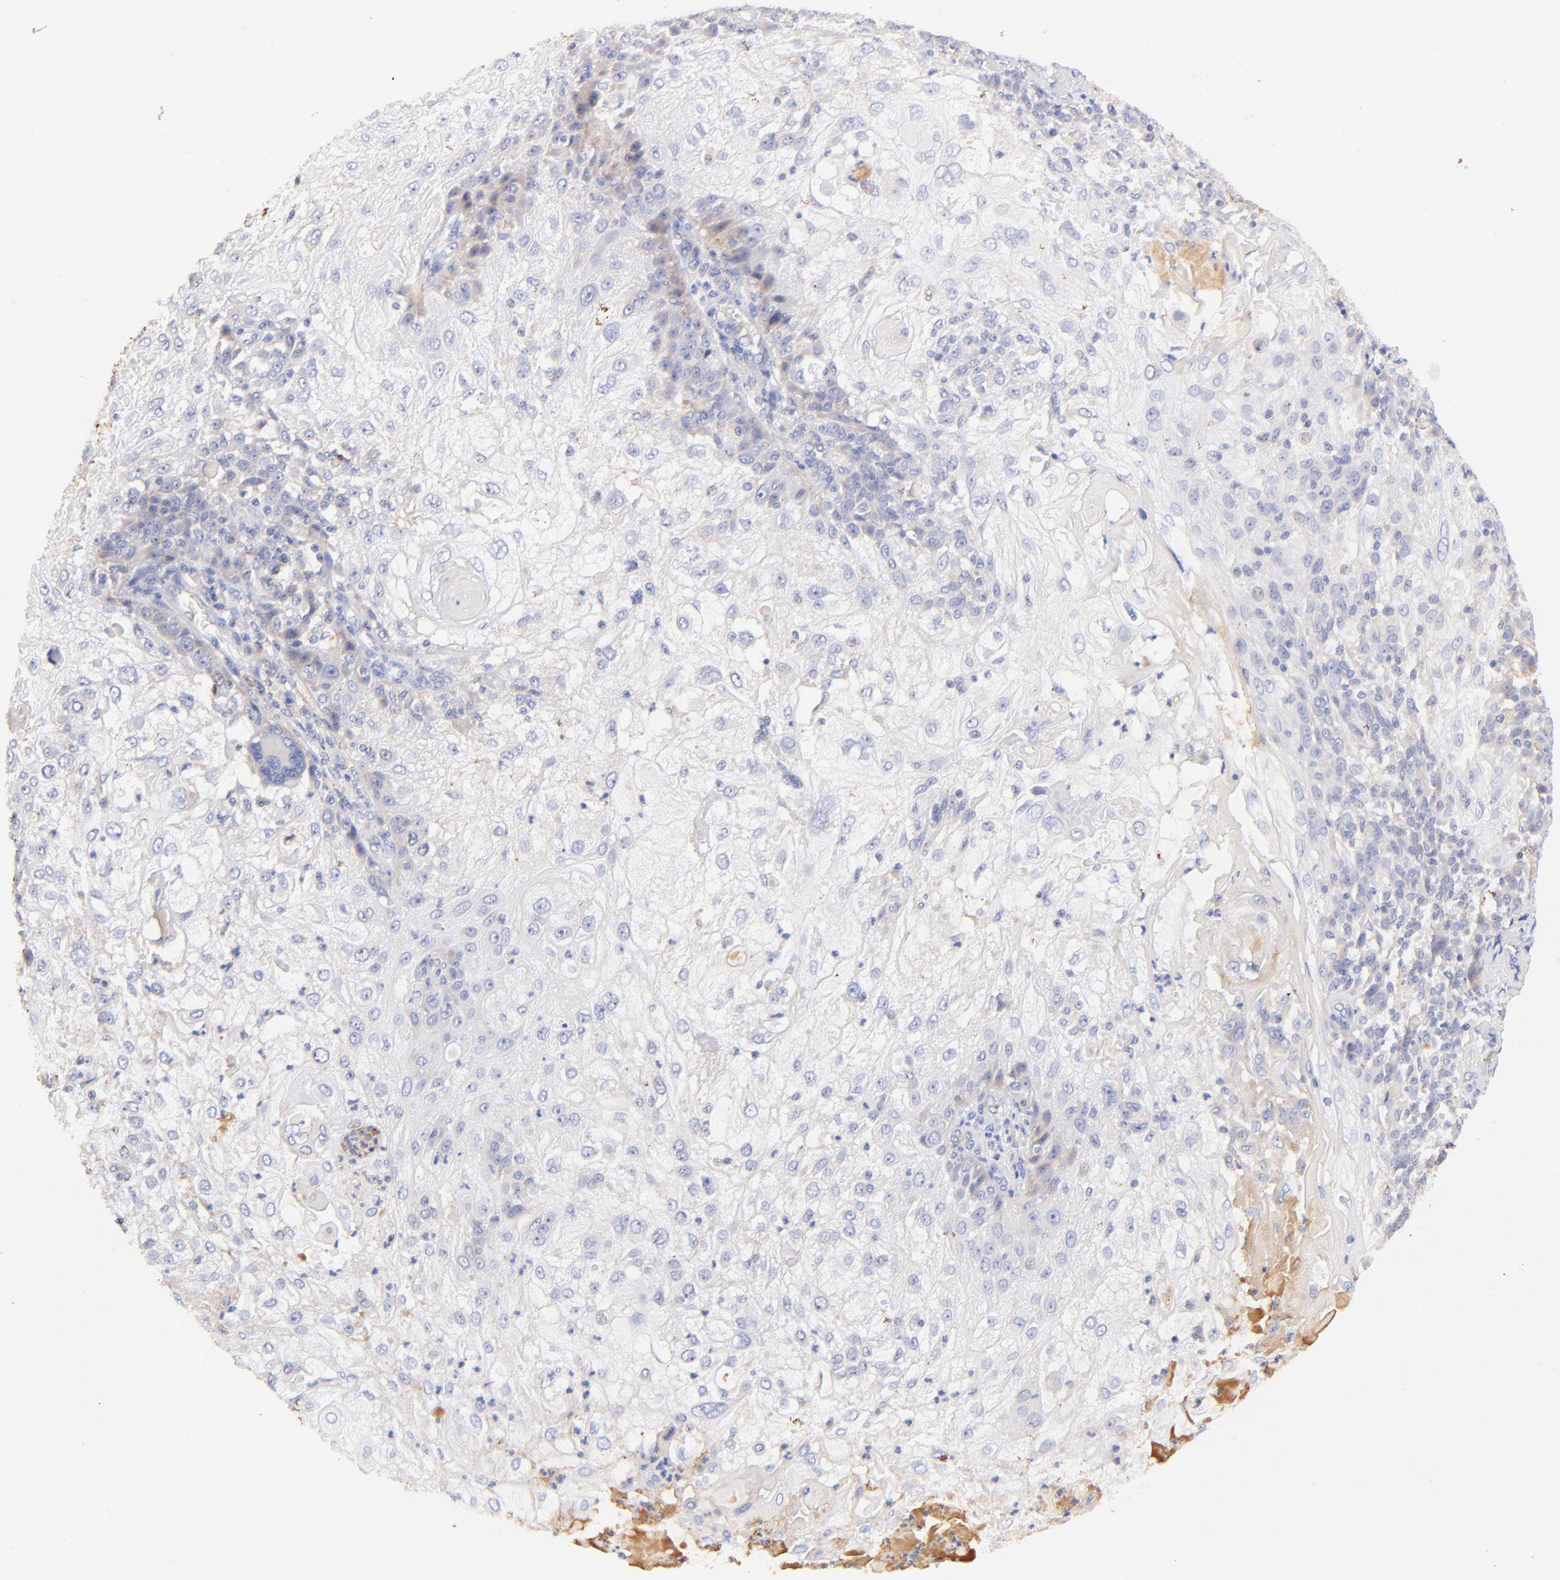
{"staining": {"intensity": "weak", "quantity": "<25%", "location": "cytoplasmic/membranous"}, "tissue": "skin cancer", "cell_type": "Tumor cells", "image_type": "cancer", "snomed": [{"axis": "morphology", "description": "Normal tissue, NOS"}, {"axis": "morphology", "description": "Squamous cell carcinoma, NOS"}, {"axis": "topography", "description": "Skin"}], "caption": "Tumor cells show no significant staining in squamous cell carcinoma (skin).", "gene": "IGLV7-43", "patient": {"sex": "female", "age": 83}}